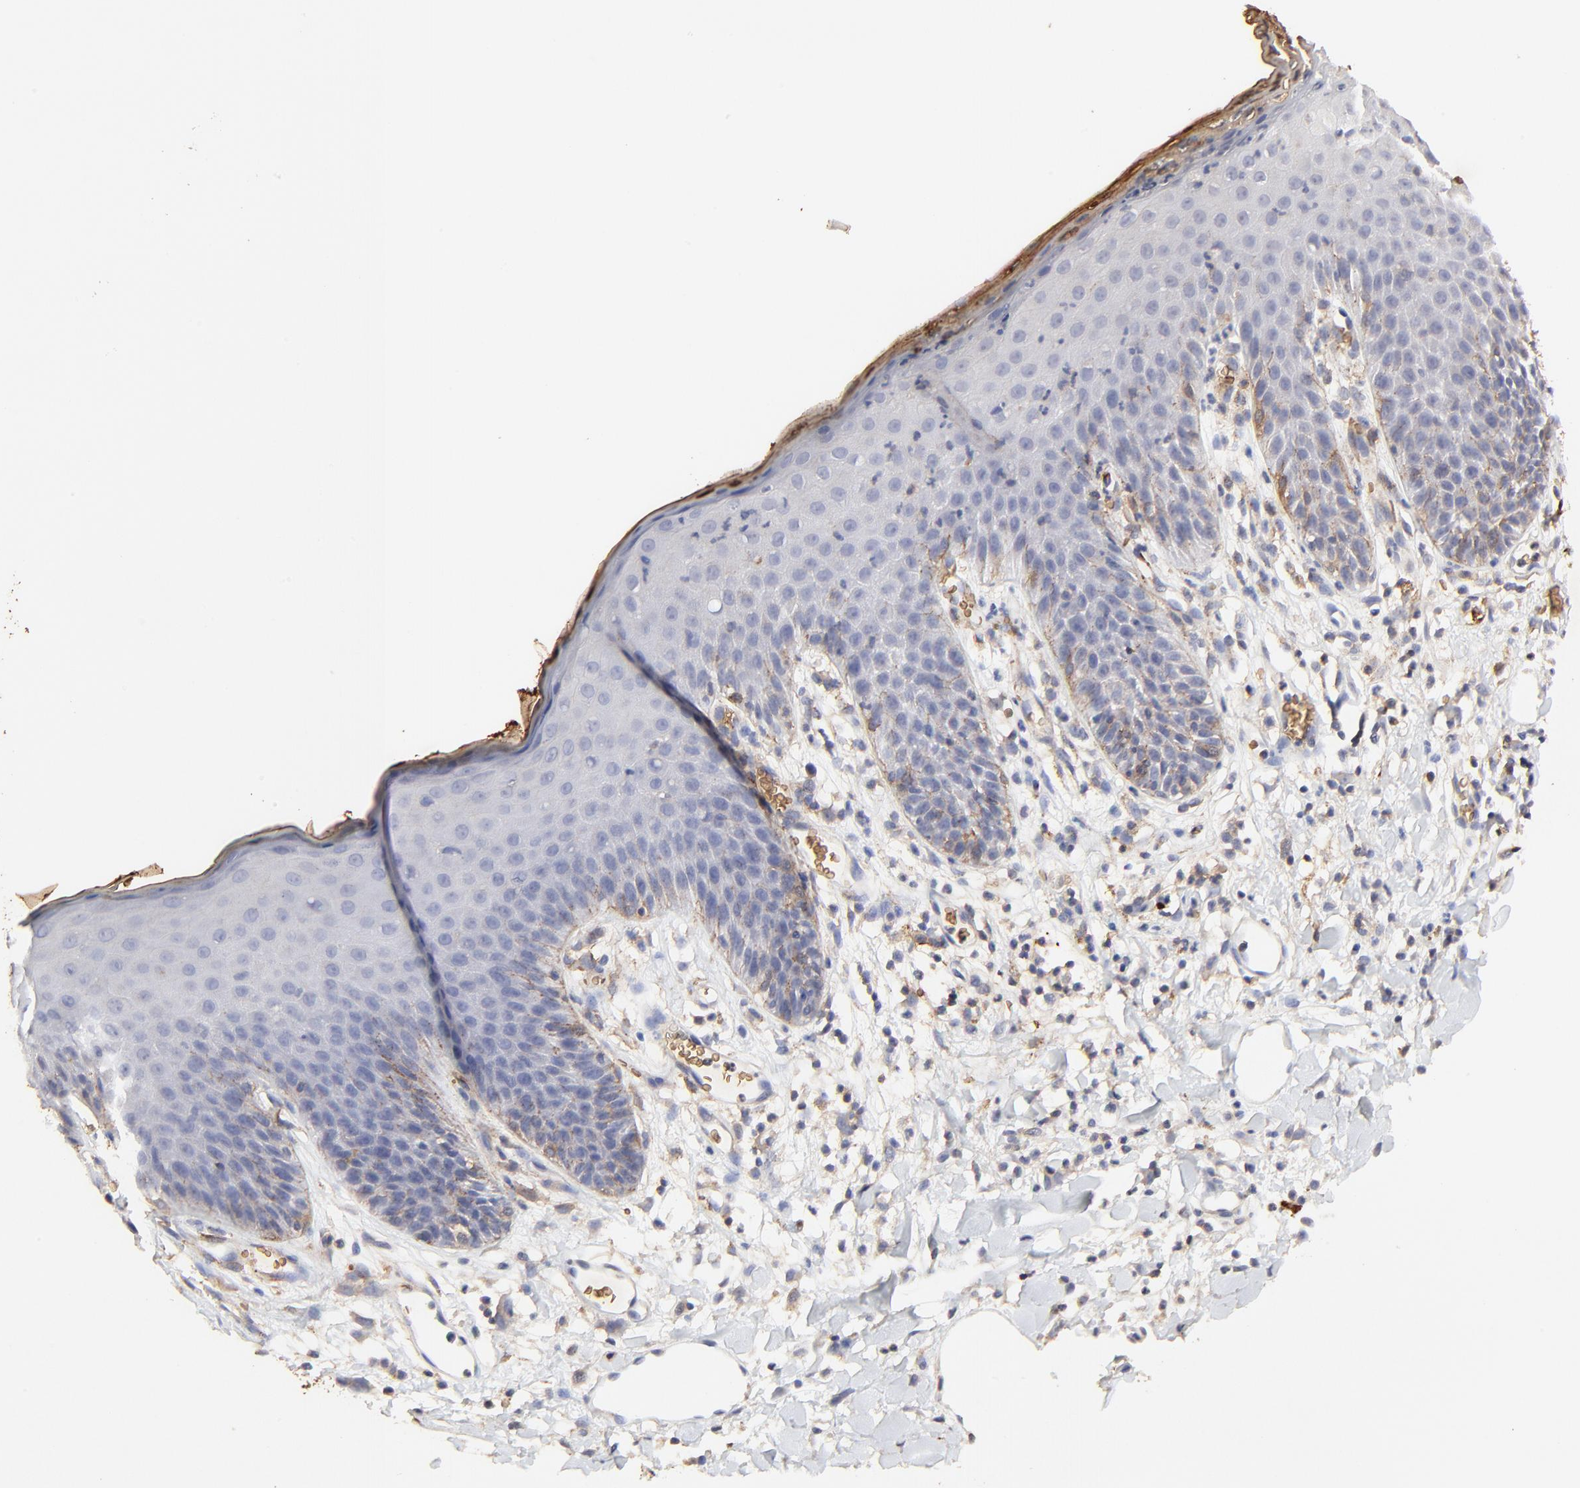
{"staining": {"intensity": "weak", "quantity": "<25%", "location": "cytoplasmic/membranous"}, "tissue": "skin", "cell_type": "Epidermal cells", "image_type": "normal", "snomed": [{"axis": "morphology", "description": "Normal tissue, NOS"}, {"axis": "topography", "description": "Vulva"}, {"axis": "topography", "description": "Peripheral nerve tissue"}], "caption": "This is a image of immunohistochemistry (IHC) staining of benign skin, which shows no positivity in epidermal cells. (DAB IHC, high magnification).", "gene": "PAG1", "patient": {"sex": "female", "age": 68}}